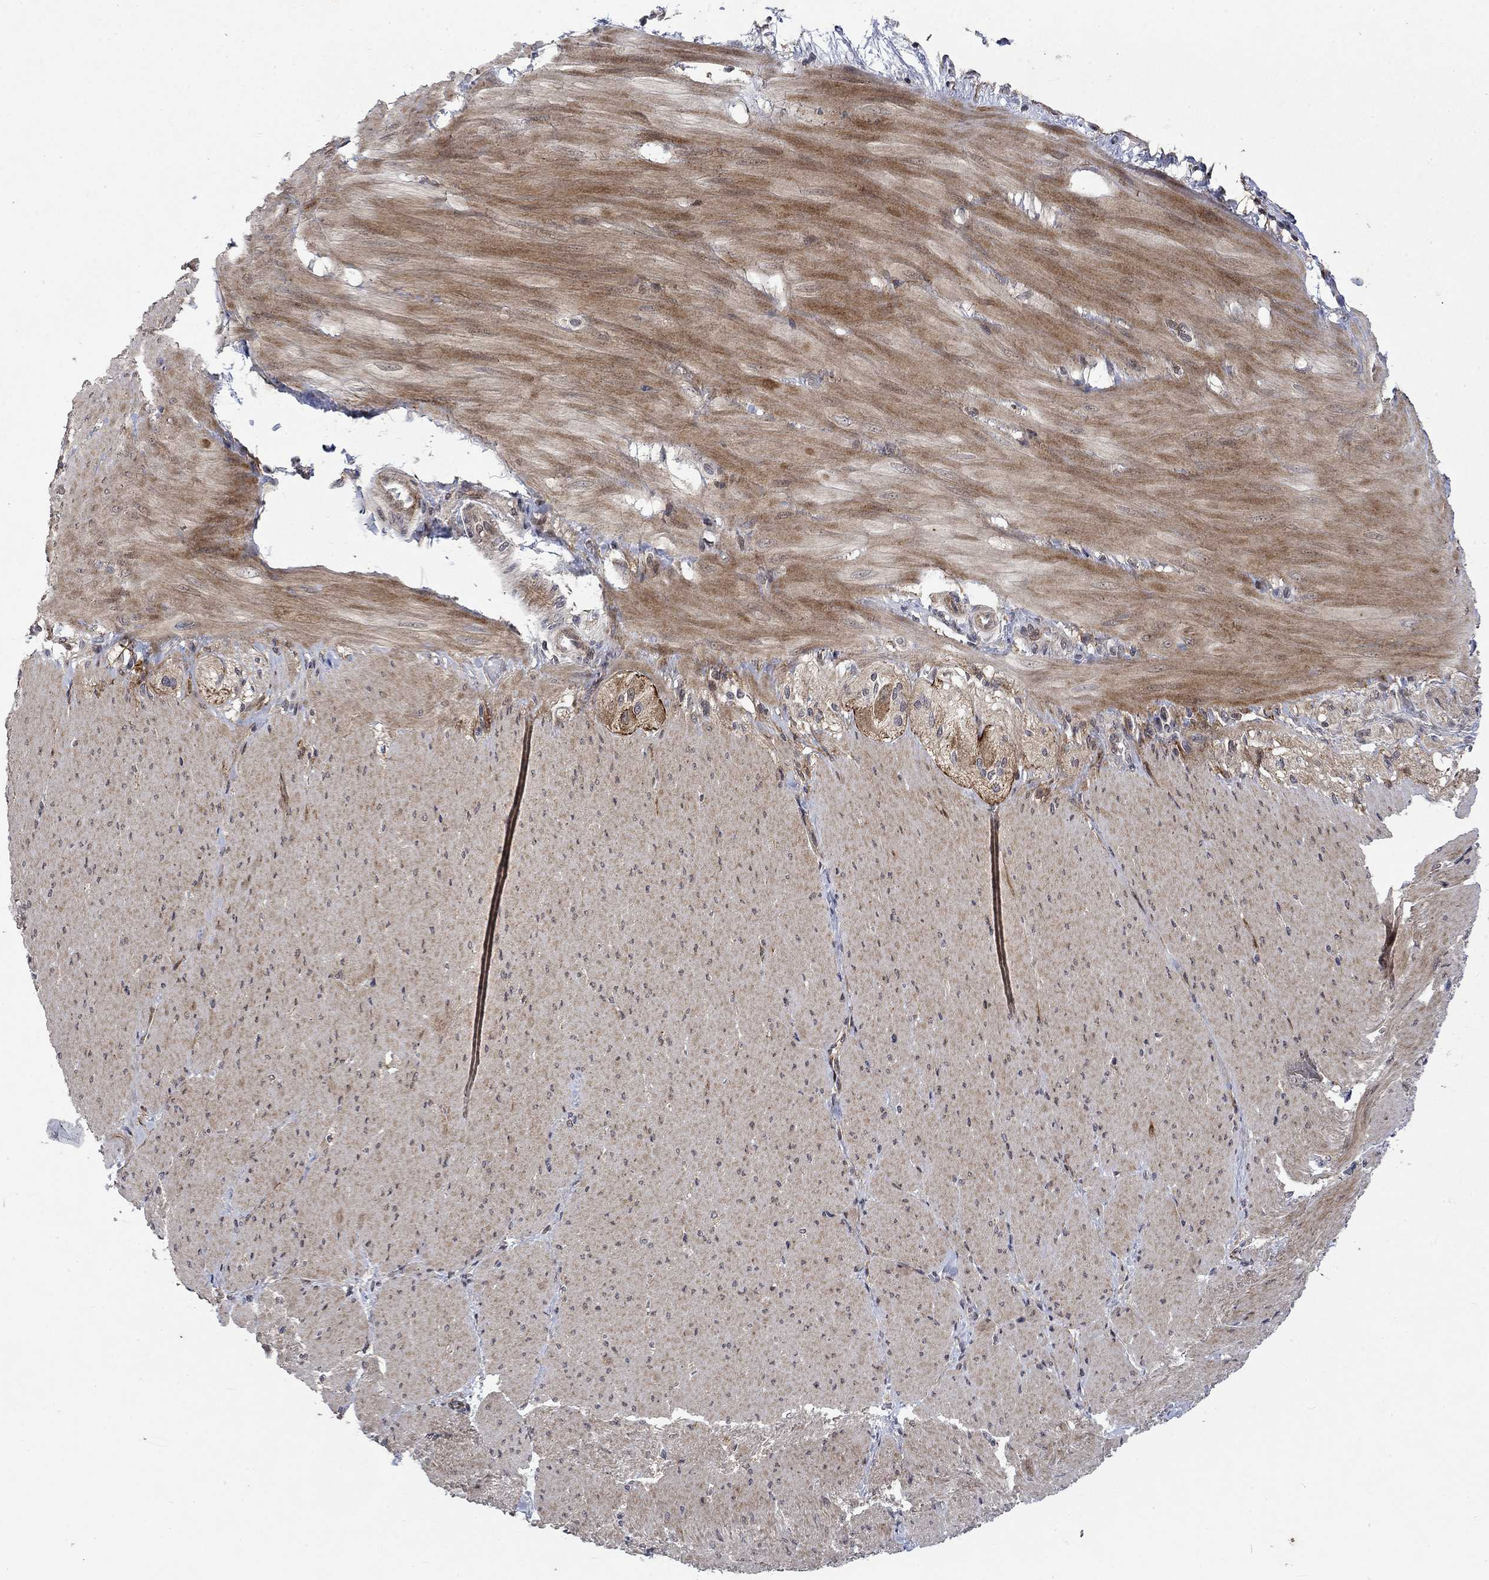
{"staining": {"intensity": "negative", "quantity": "none", "location": "none"}, "tissue": "soft tissue", "cell_type": "Fibroblasts", "image_type": "normal", "snomed": [{"axis": "morphology", "description": "Normal tissue, NOS"}, {"axis": "topography", "description": "Smooth muscle"}, {"axis": "topography", "description": "Duodenum"}, {"axis": "topography", "description": "Peripheral nerve tissue"}], "caption": "Histopathology image shows no significant protein positivity in fibroblasts of benign soft tissue. (DAB IHC with hematoxylin counter stain).", "gene": "PPP1R9A", "patient": {"sex": "female", "age": 61}}